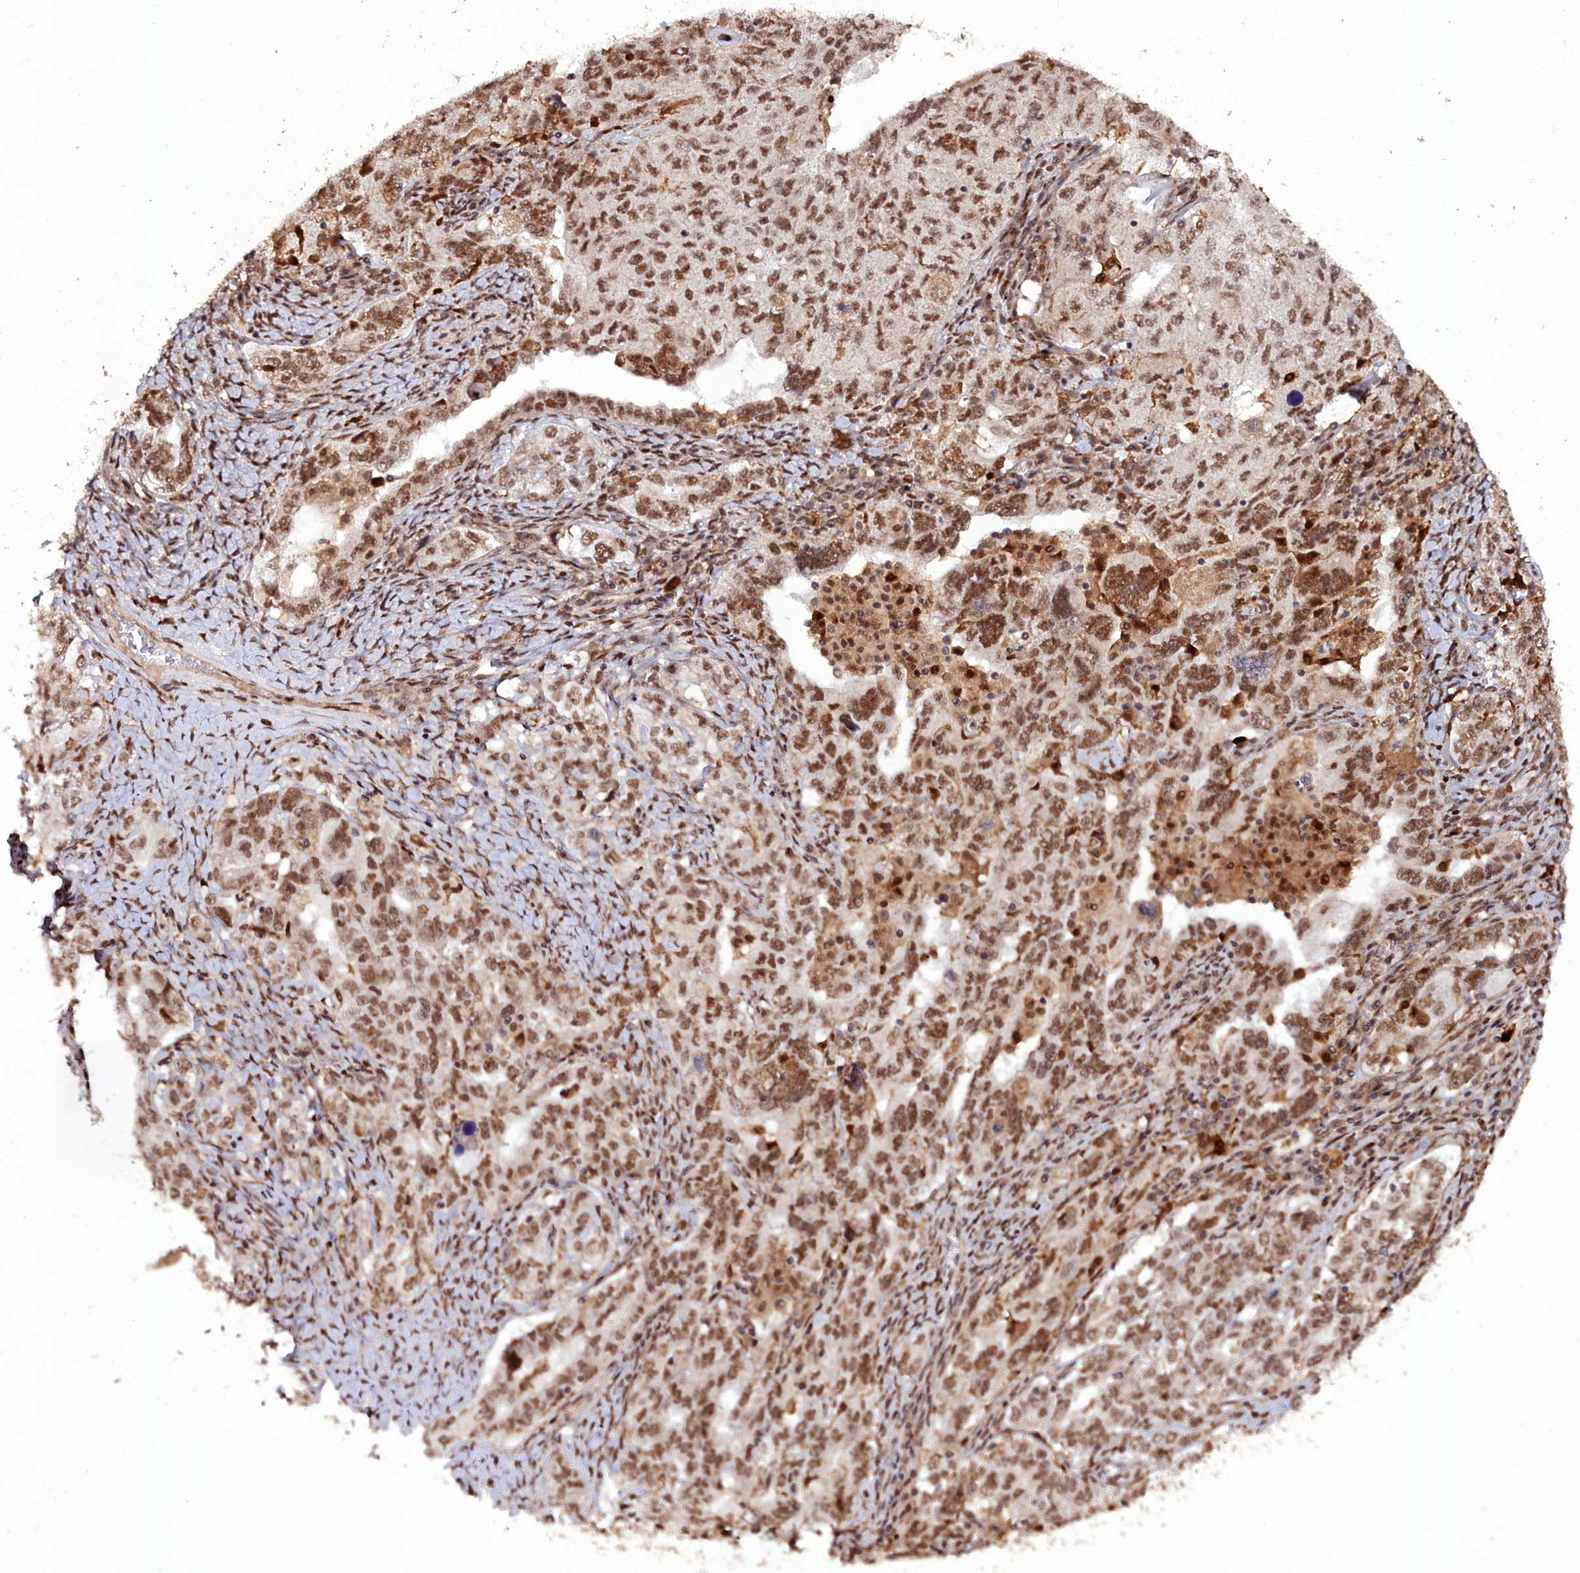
{"staining": {"intensity": "moderate", "quantity": ">75%", "location": "nuclear"}, "tissue": "ovarian cancer", "cell_type": "Tumor cells", "image_type": "cancer", "snomed": [{"axis": "morphology", "description": "Carcinoma, endometroid"}, {"axis": "topography", "description": "Ovary"}], "caption": "An IHC image of neoplastic tissue is shown. Protein staining in brown labels moderate nuclear positivity in ovarian endometroid carcinoma within tumor cells.", "gene": "CXXC1", "patient": {"sex": "female", "age": 62}}